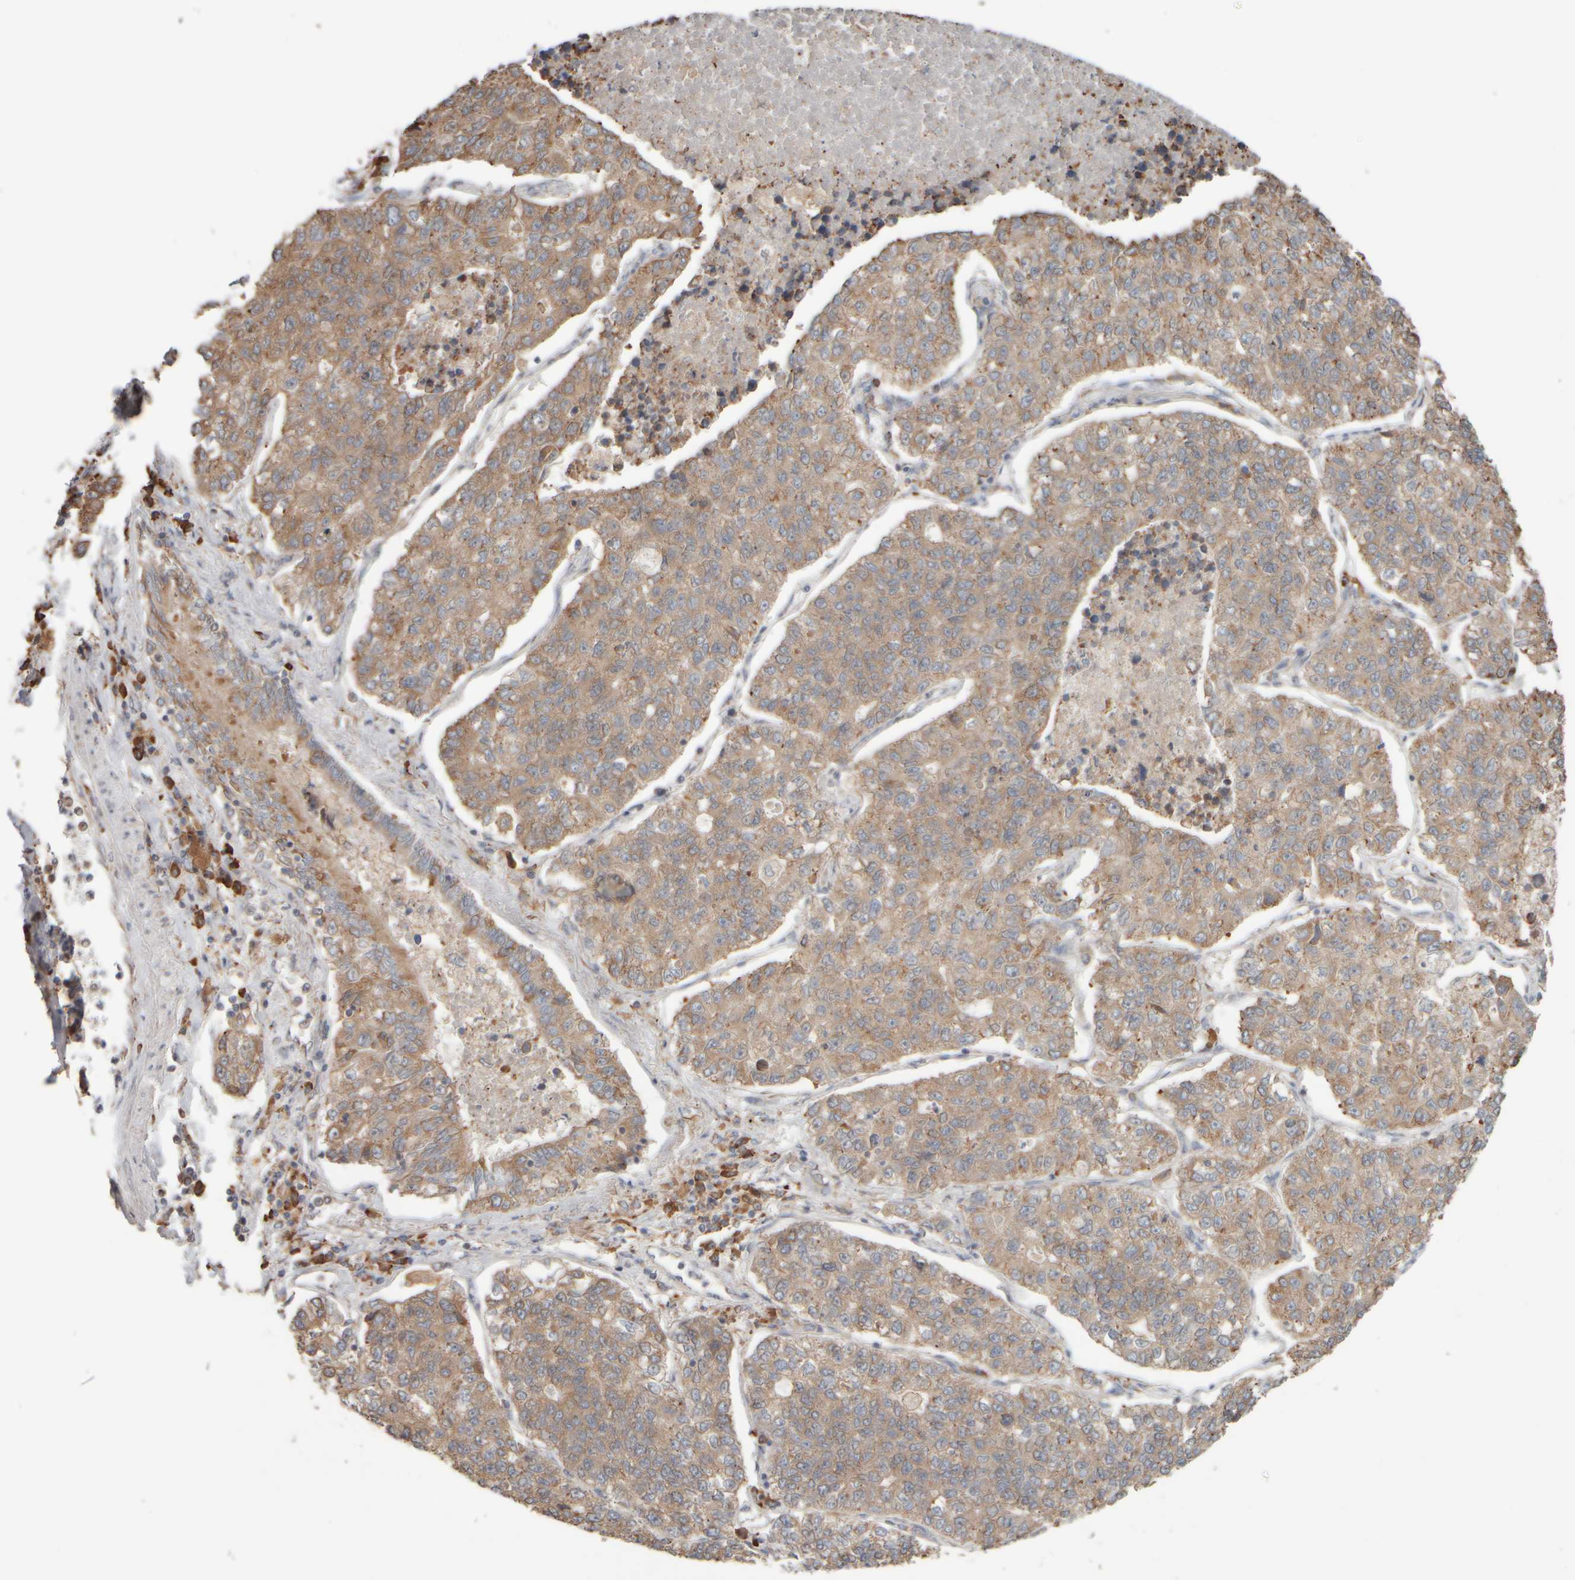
{"staining": {"intensity": "moderate", "quantity": ">75%", "location": "cytoplasmic/membranous"}, "tissue": "lung cancer", "cell_type": "Tumor cells", "image_type": "cancer", "snomed": [{"axis": "morphology", "description": "Adenocarcinoma, NOS"}, {"axis": "topography", "description": "Lung"}], "caption": "Moderate cytoplasmic/membranous protein staining is seen in about >75% of tumor cells in lung cancer. (DAB (3,3'-diaminobenzidine) IHC with brightfield microscopy, high magnification).", "gene": "EIF2B3", "patient": {"sex": "male", "age": 49}}